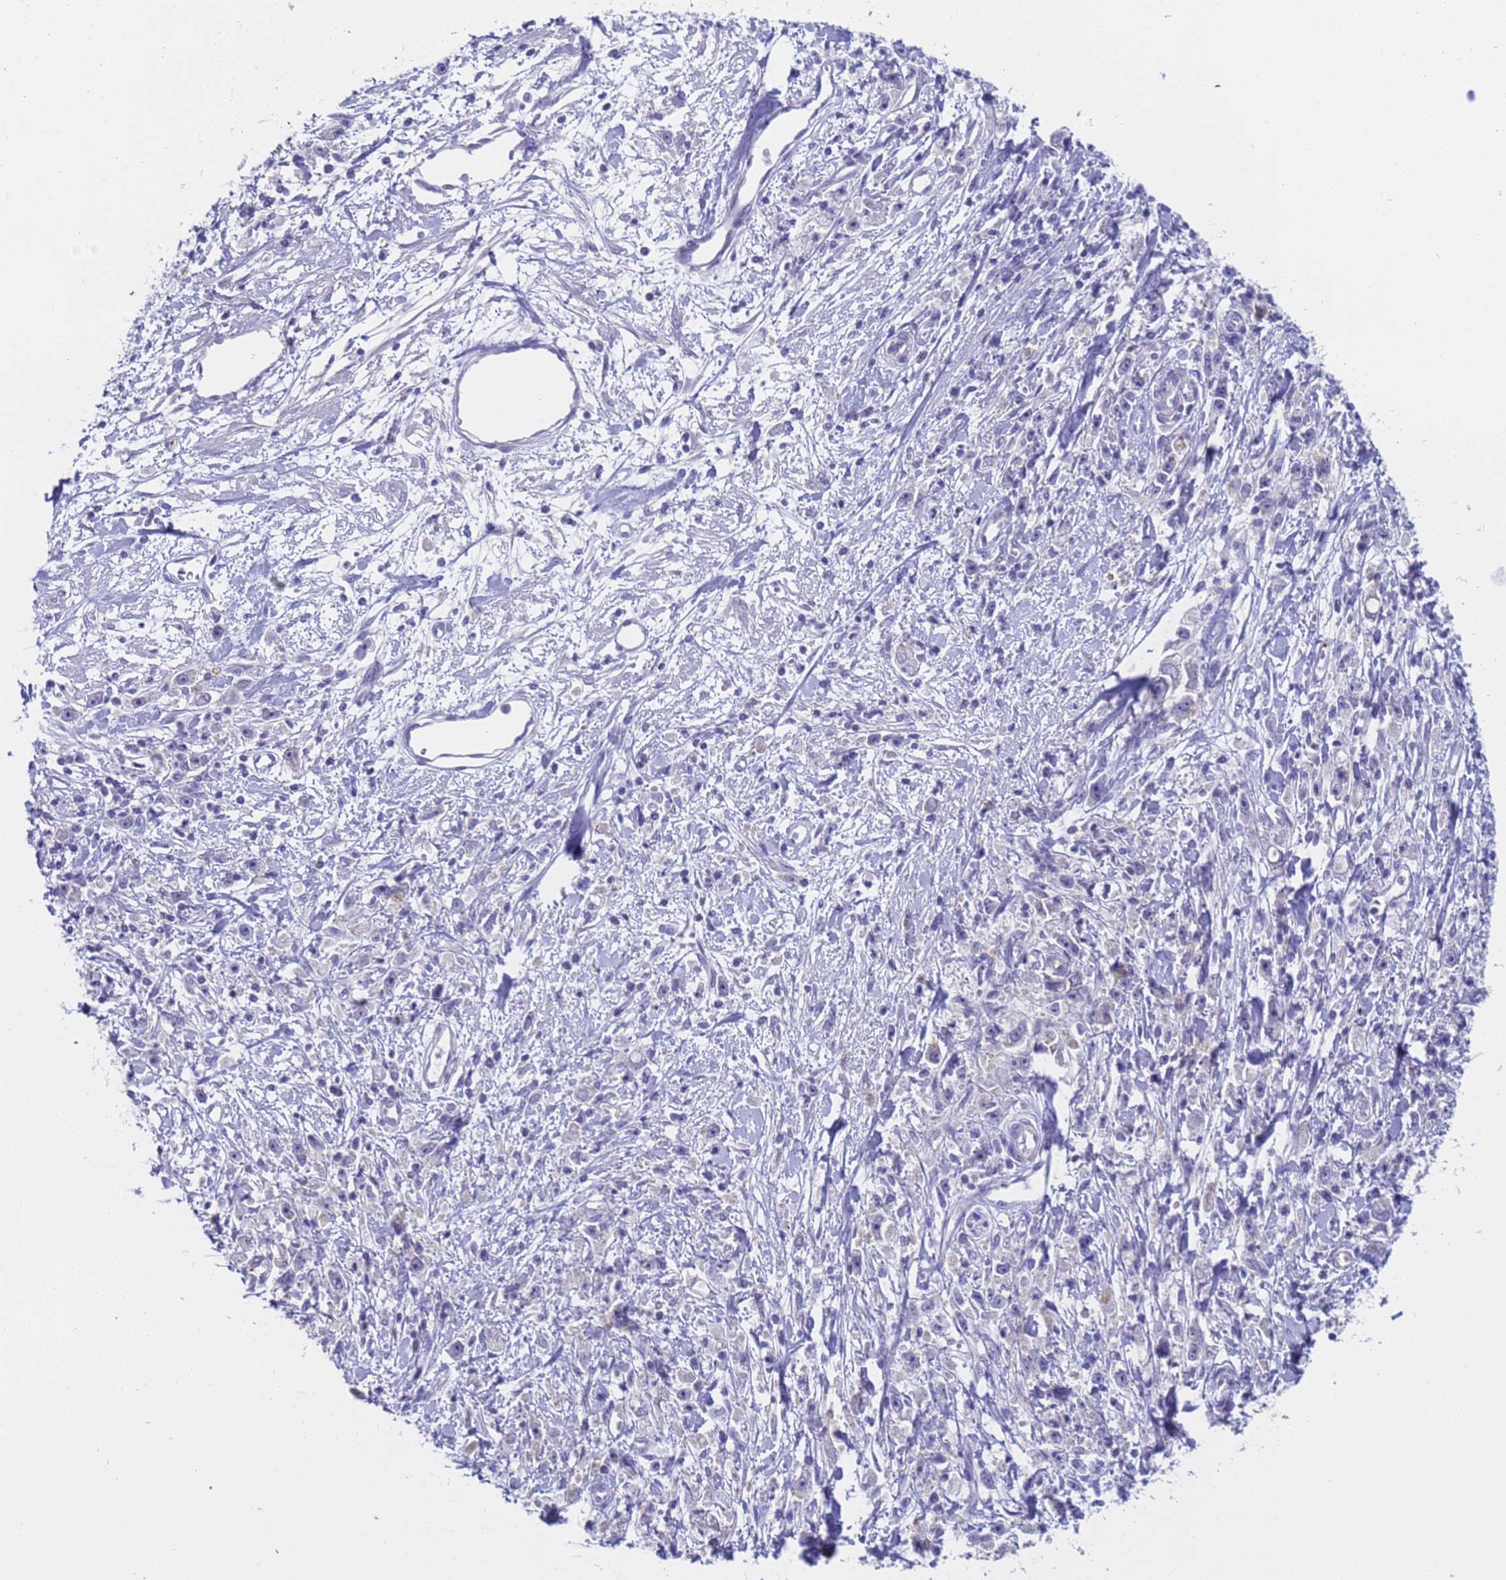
{"staining": {"intensity": "negative", "quantity": "none", "location": "none"}, "tissue": "stomach cancer", "cell_type": "Tumor cells", "image_type": "cancer", "snomed": [{"axis": "morphology", "description": "Adenocarcinoma, NOS"}, {"axis": "topography", "description": "Stomach"}], "caption": "This is a histopathology image of IHC staining of adenocarcinoma (stomach), which shows no expression in tumor cells.", "gene": "CAPN7", "patient": {"sex": "female", "age": 59}}